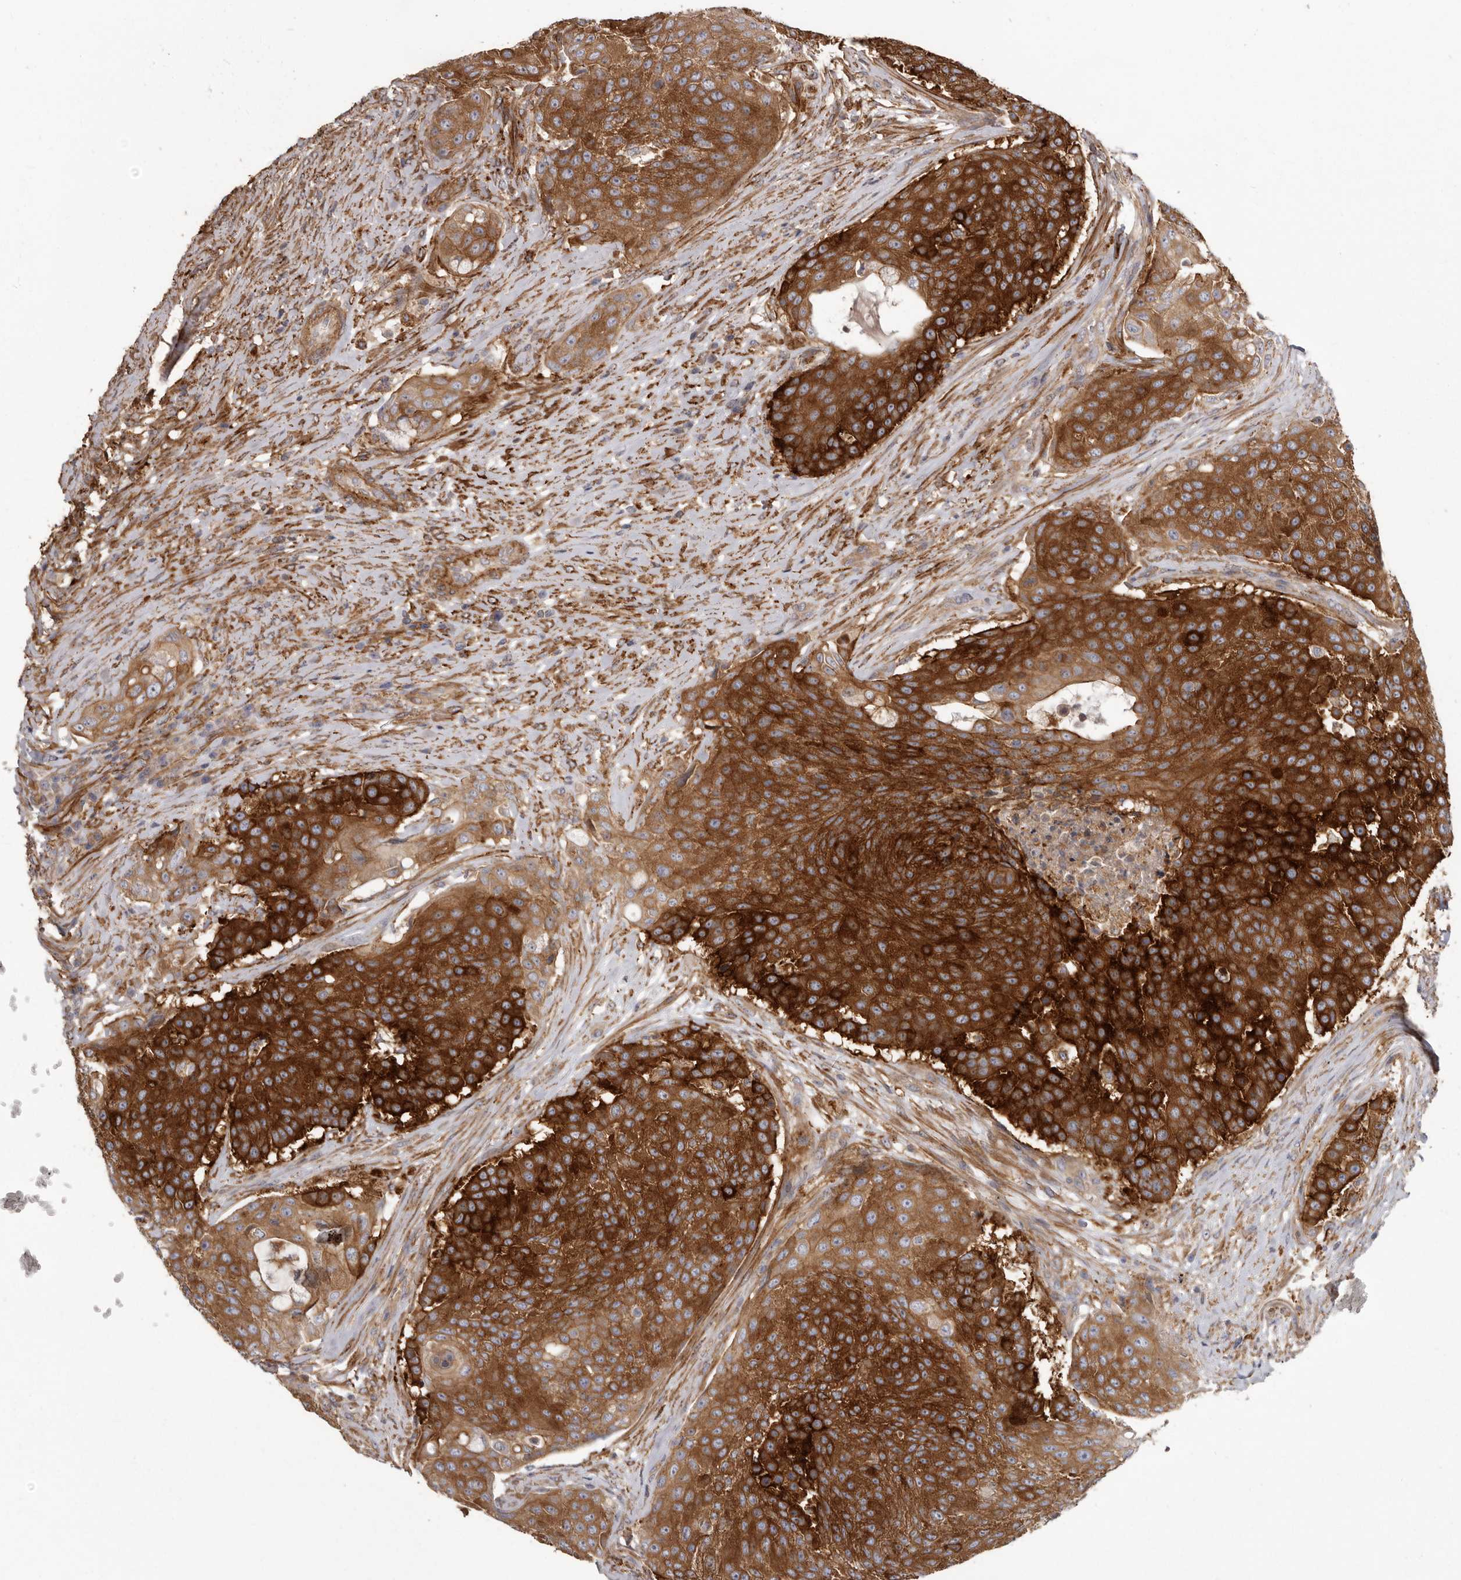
{"staining": {"intensity": "strong", "quantity": ">75%", "location": "cytoplasmic/membranous"}, "tissue": "urothelial cancer", "cell_type": "Tumor cells", "image_type": "cancer", "snomed": [{"axis": "morphology", "description": "Urothelial carcinoma, High grade"}, {"axis": "topography", "description": "Urinary bladder"}], "caption": "Approximately >75% of tumor cells in urothelial cancer demonstrate strong cytoplasmic/membranous protein staining as visualized by brown immunohistochemical staining.", "gene": "ENAH", "patient": {"sex": "female", "age": 63}}